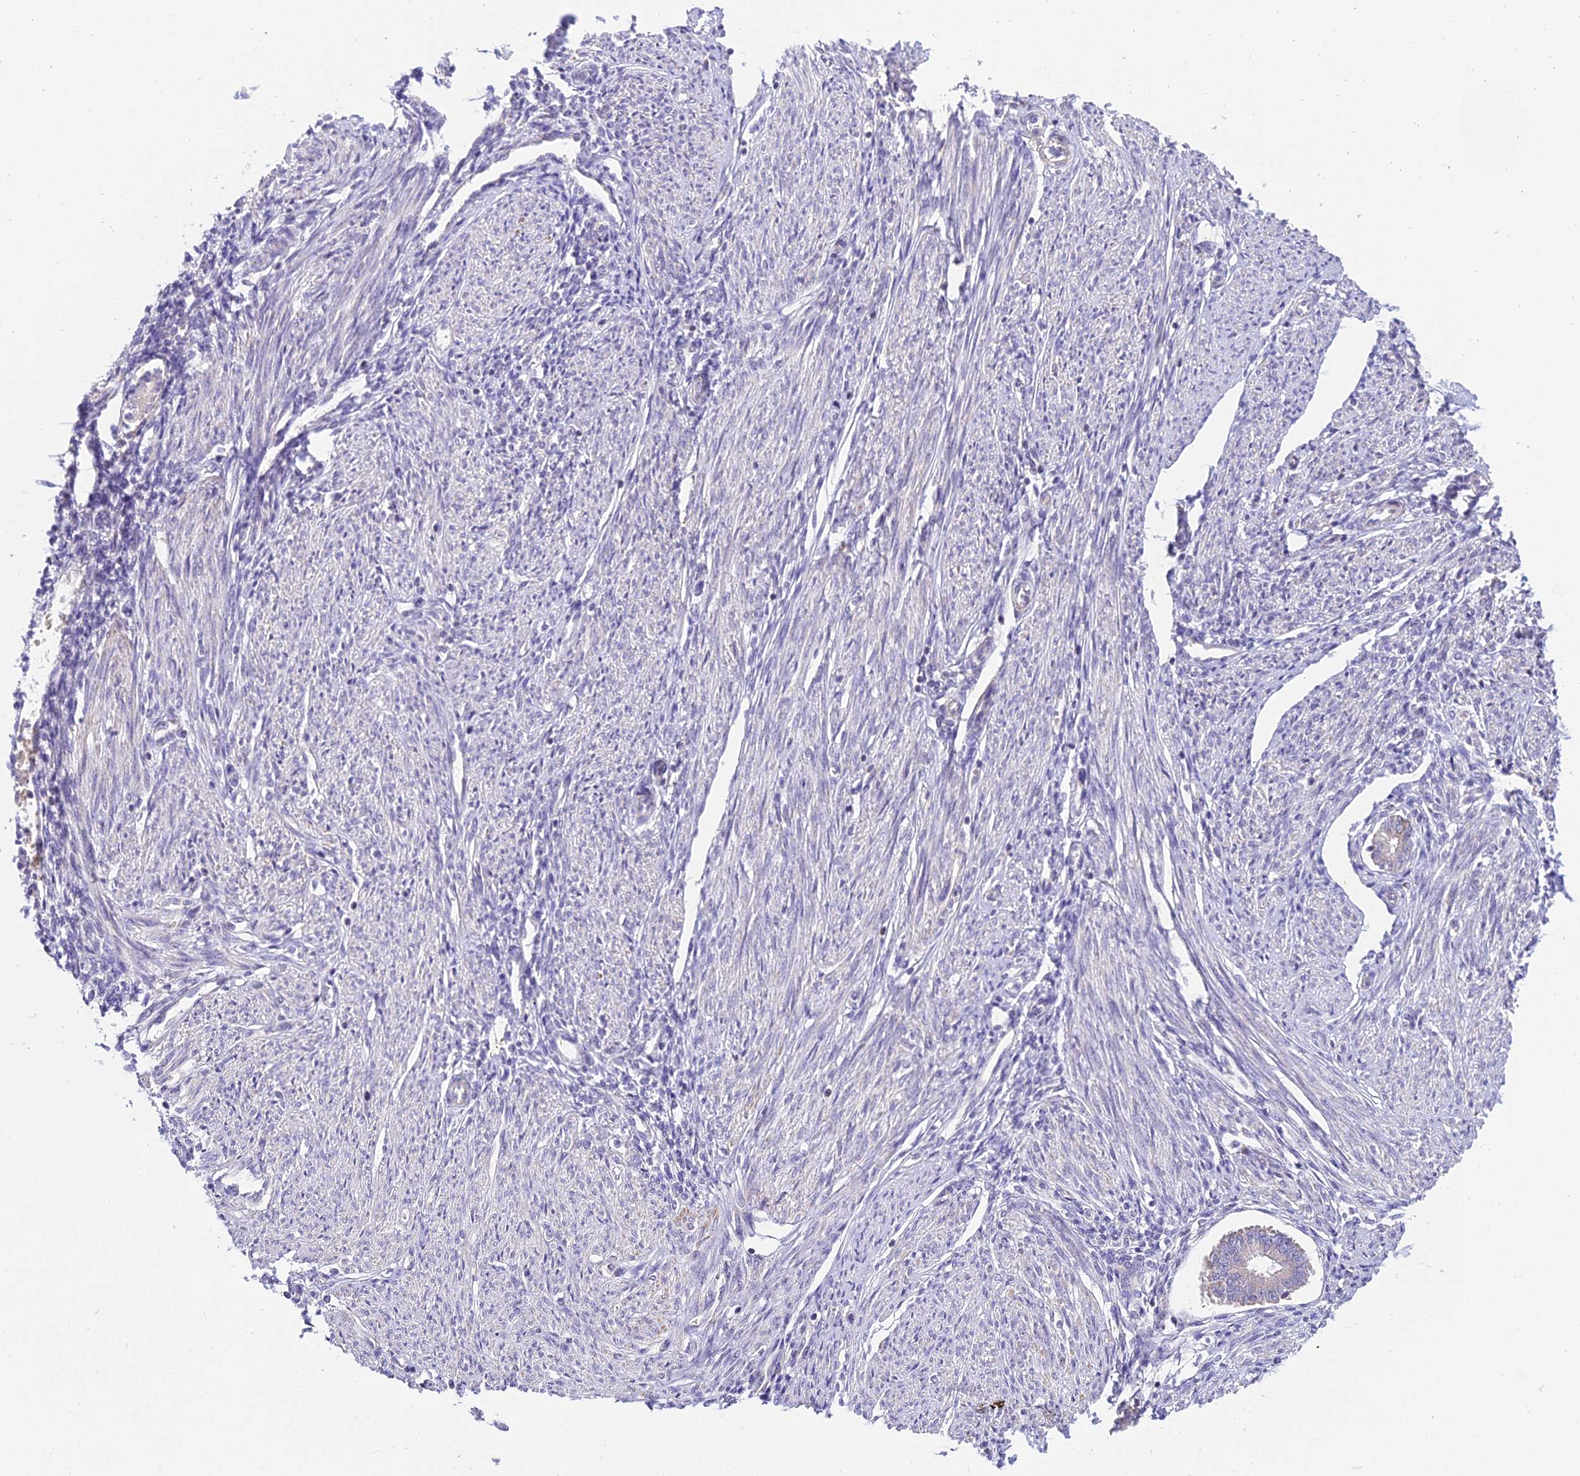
{"staining": {"intensity": "negative", "quantity": "none", "location": "none"}, "tissue": "endometrium", "cell_type": "Cells in endometrial stroma", "image_type": "normal", "snomed": [{"axis": "morphology", "description": "Normal tissue, NOS"}, {"axis": "topography", "description": "Uterus"}, {"axis": "topography", "description": "Endometrium"}], "caption": "Endometrium stained for a protein using immunohistochemistry (IHC) shows no staining cells in endometrial stroma.", "gene": "CFAP206", "patient": {"sex": "female", "age": 48}}